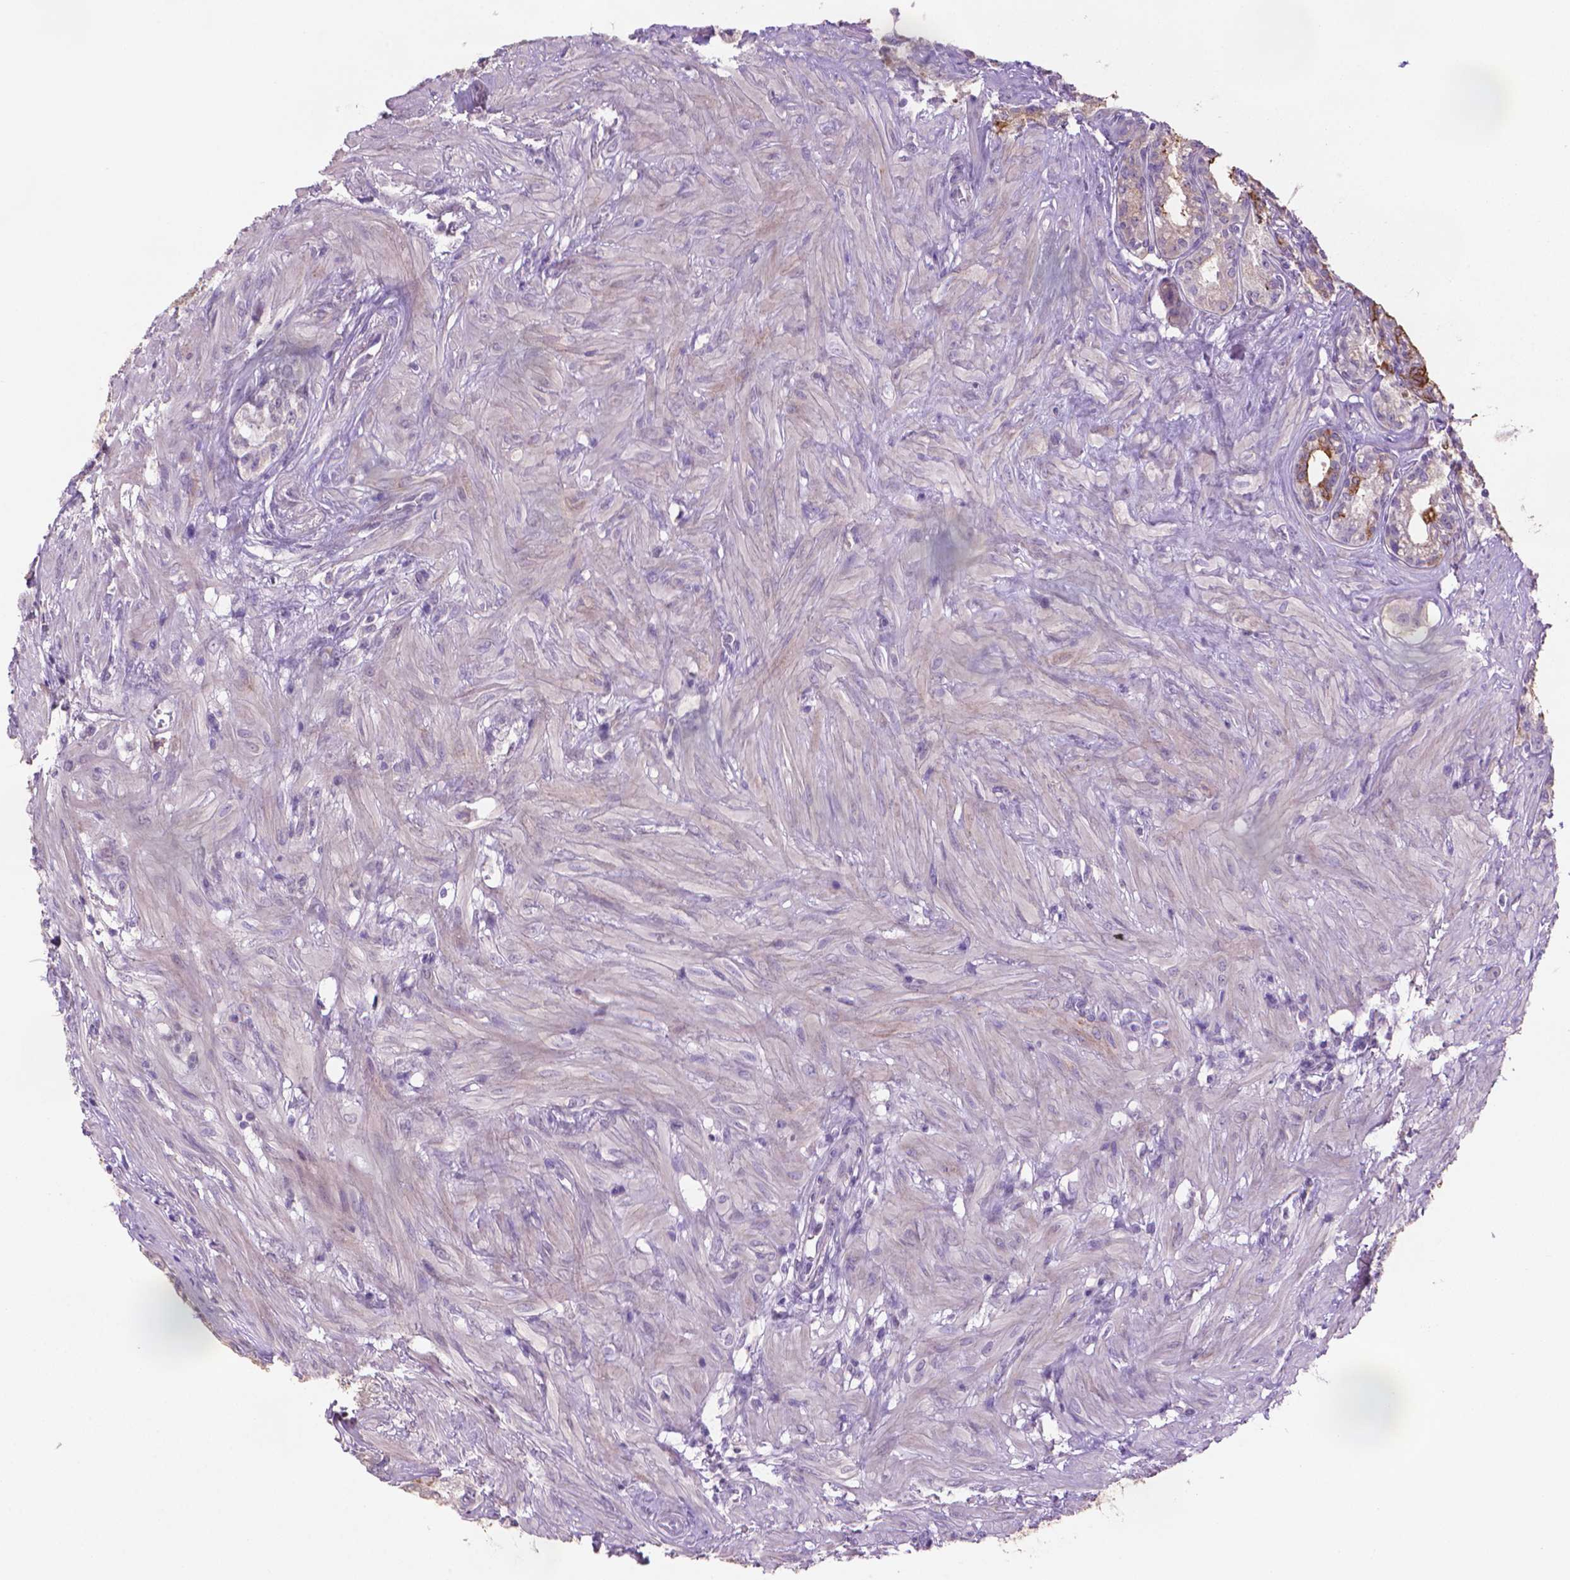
{"staining": {"intensity": "strong", "quantity": "25%-75%", "location": "cytoplasmic/membranous"}, "tissue": "seminal vesicle", "cell_type": "Glandular cells", "image_type": "normal", "snomed": [{"axis": "morphology", "description": "Normal tissue, NOS"}, {"axis": "morphology", "description": "Urothelial carcinoma, NOS"}, {"axis": "topography", "description": "Urinary bladder"}, {"axis": "topography", "description": "Seminal veicle"}], "caption": "Protein expression analysis of unremarkable seminal vesicle demonstrates strong cytoplasmic/membranous expression in approximately 25%-75% of glandular cells.", "gene": "MUC1", "patient": {"sex": "male", "age": 76}}